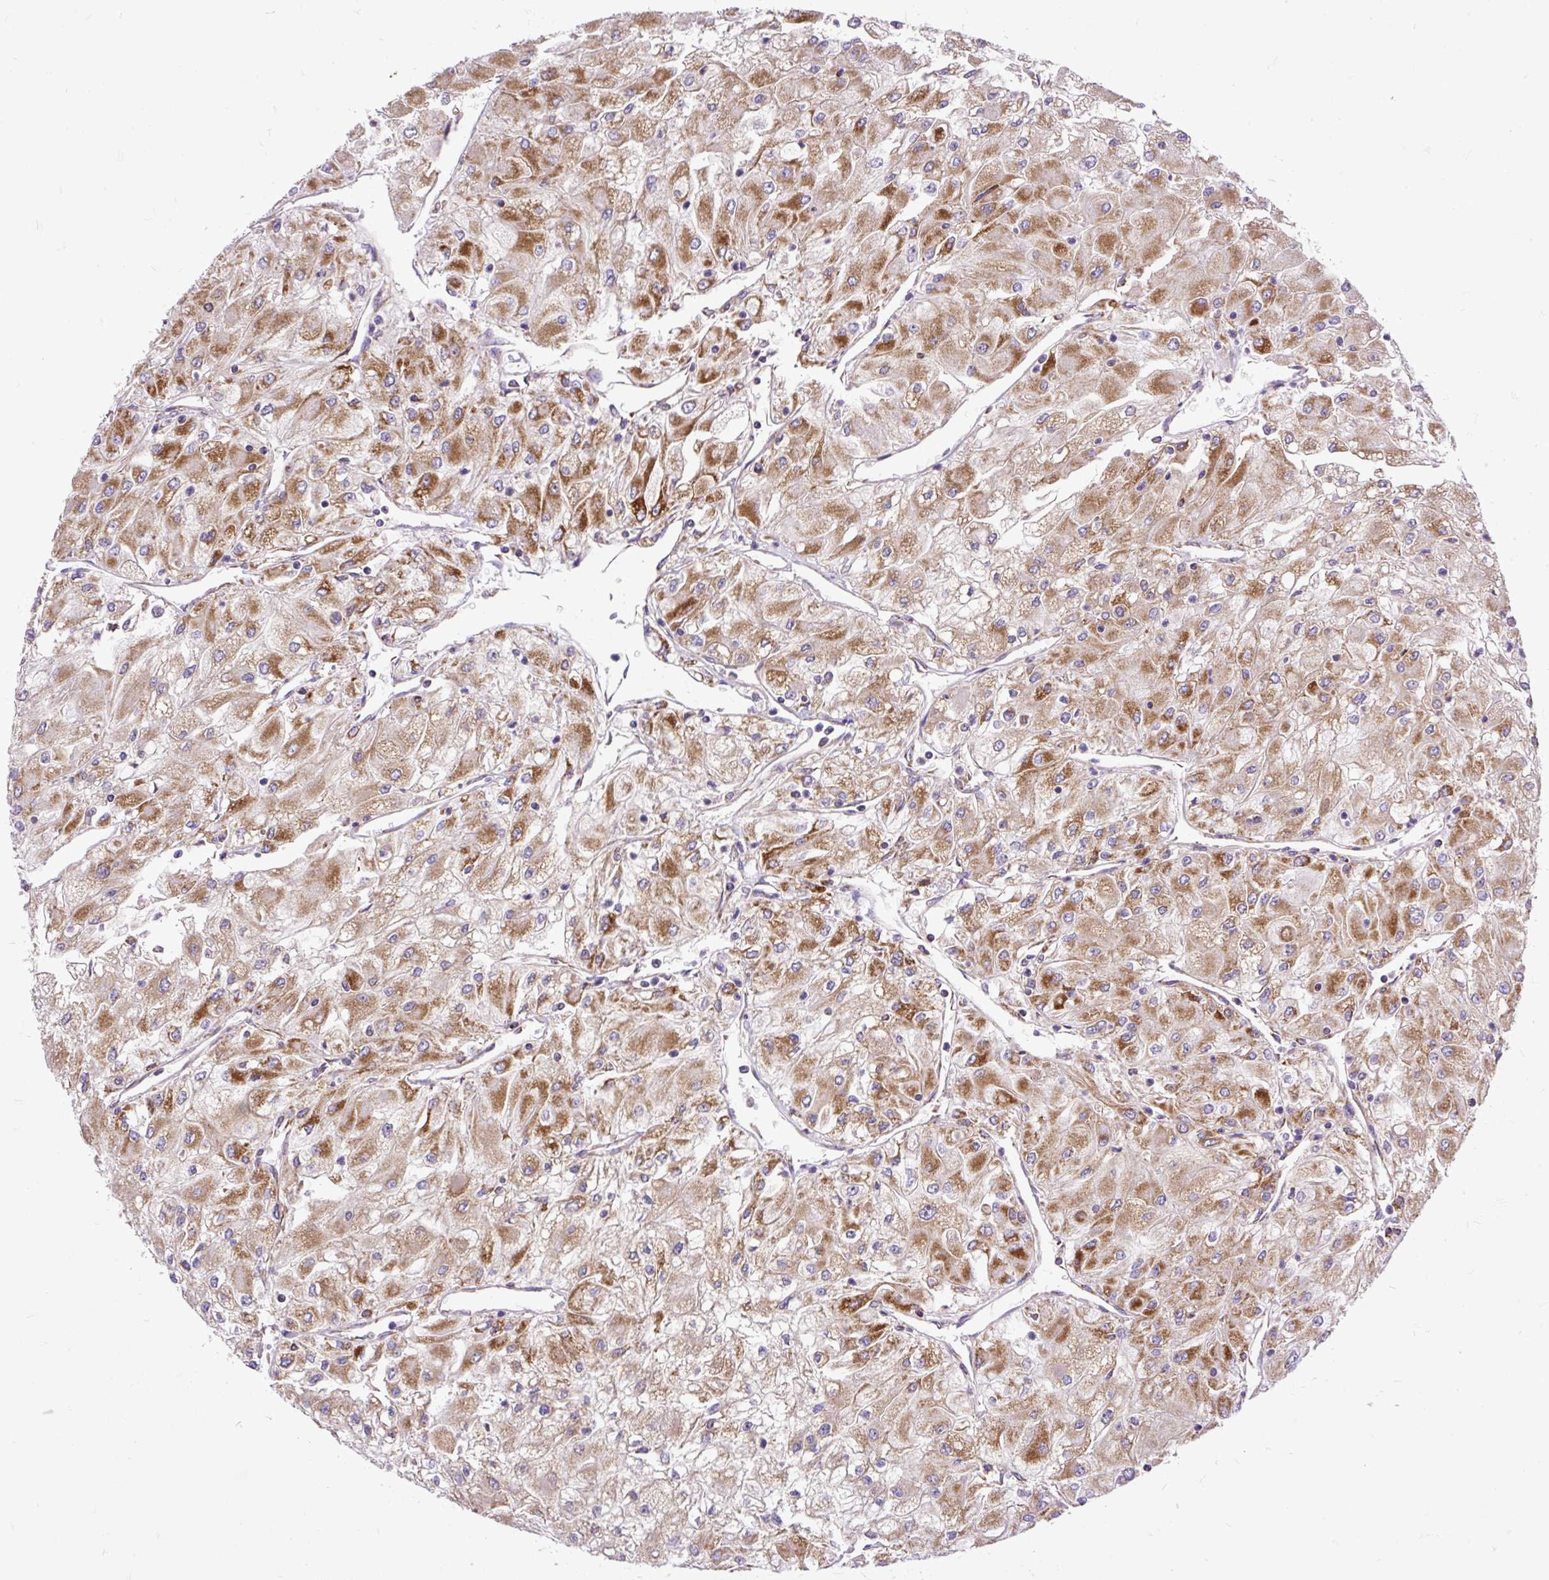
{"staining": {"intensity": "moderate", "quantity": ">75%", "location": "cytoplasmic/membranous"}, "tissue": "renal cancer", "cell_type": "Tumor cells", "image_type": "cancer", "snomed": [{"axis": "morphology", "description": "Adenocarcinoma, NOS"}, {"axis": "topography", "description": "Kidney"}], "caption": "Moderate cytoplasmic/membranous expression for a protein is appreciated in about >75% of tumor cells of adenocarcinoma (renal) using immunohistochemistry (IHC).", "gene": "TOMM40", "patient": {"sex": "male", "age": 80}}